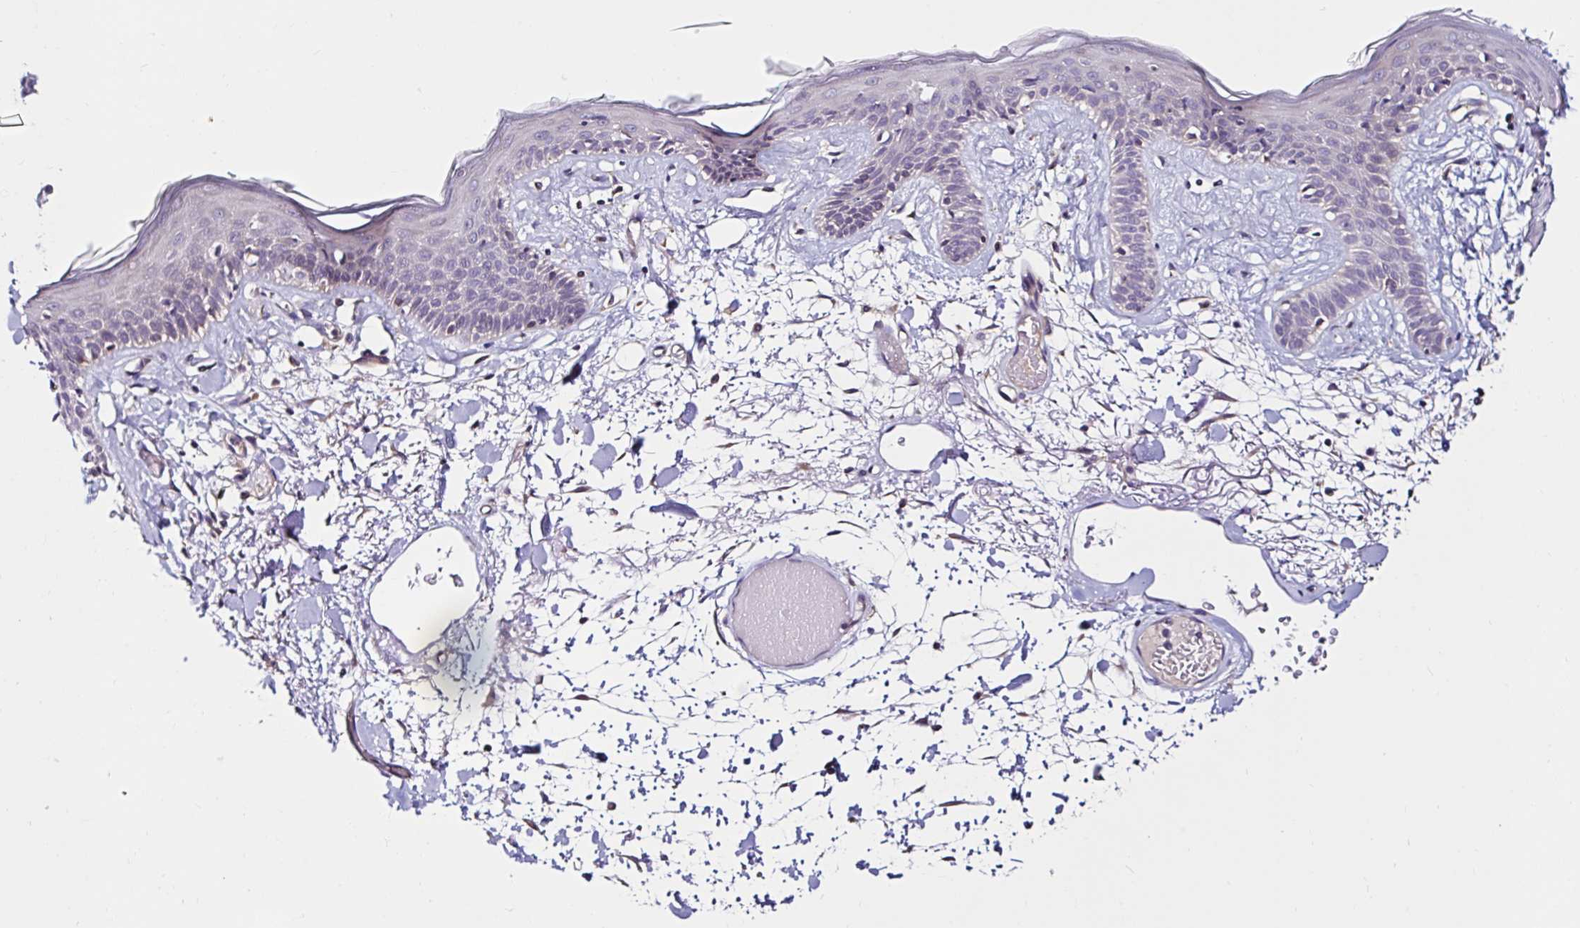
{"staining": {"intensity": "negative", "quantity": "none", "location": "none"}, "tissue": "skin", "cell_type": "Fibroblasts", "image_type": "normal", "snomed": [{"axis": "morphology", "description": "Normal tissue, NOS"}, {"axis": "topography", "description": "Skin"}], "caption": "DAB (3,3'-diaminobenzidine) immunohistochemical staining of normal skin reveals no significant staining in fibroblasts. (DAB IHC, high magnification).", "gene": "VSIG2", "patient": {"sex": "male", "age": 79}}